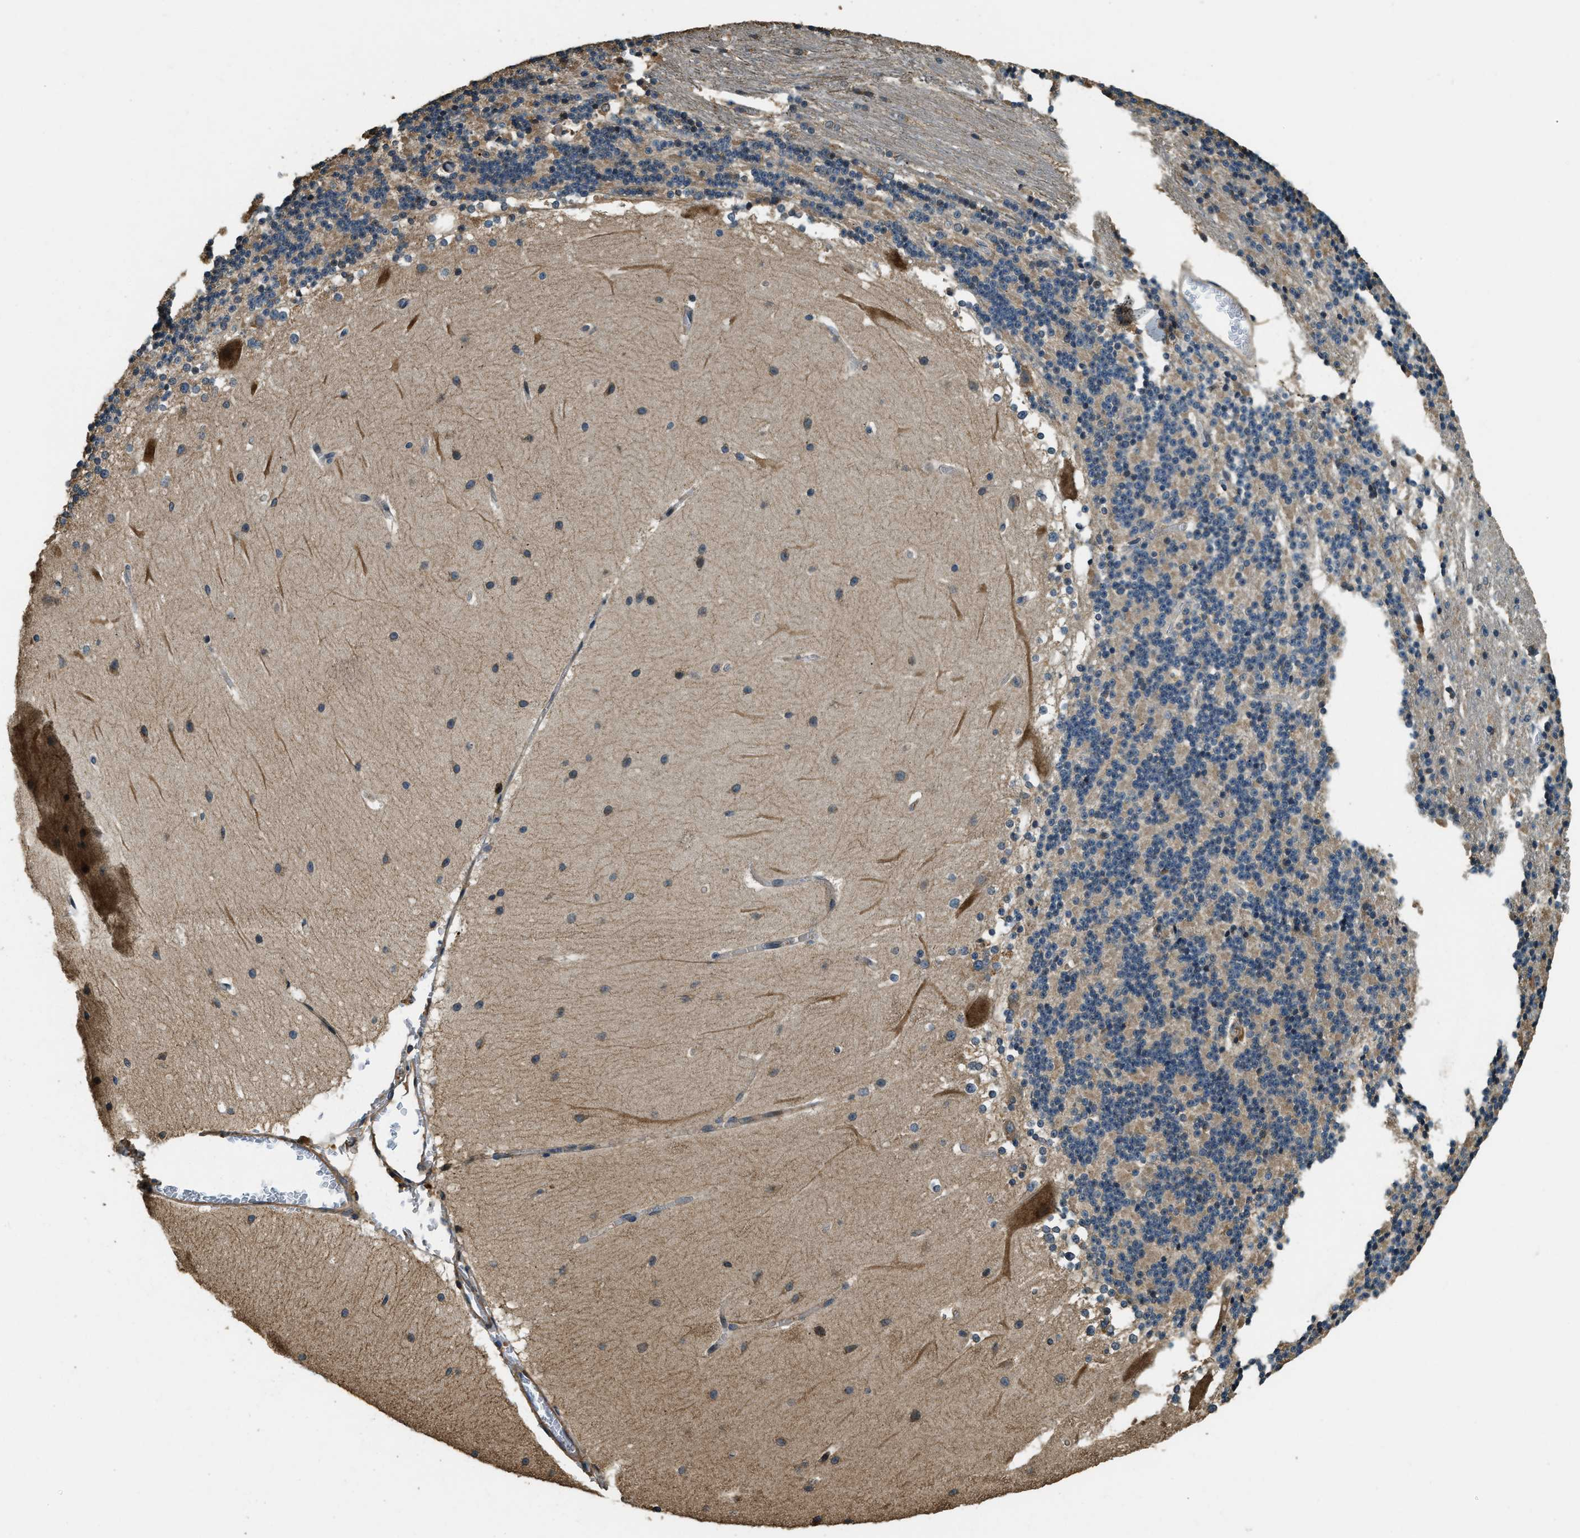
{"staining": {"intensity": "weak", "quantity": "25%-75%", "location": "cytoplasmic/membranous"}, "tissue": "cerebellum", "cell_type": "Cells in granular layer", "image_type": "normal", "snomed": [{"axis": "morphology", "description": "Normal tissue, NOS"}, {"axis": "topography", "description": "Cerebellum"}], "caption": "Immunohistochemical staining of unremarkable human cerebellum reveals low levels of weak cytoplasmic/membranous staining in approximately 25%-75% of cells in granular layer.", "gene": "ERGIC1", "patient": {"sex": "female", "age": 19}}